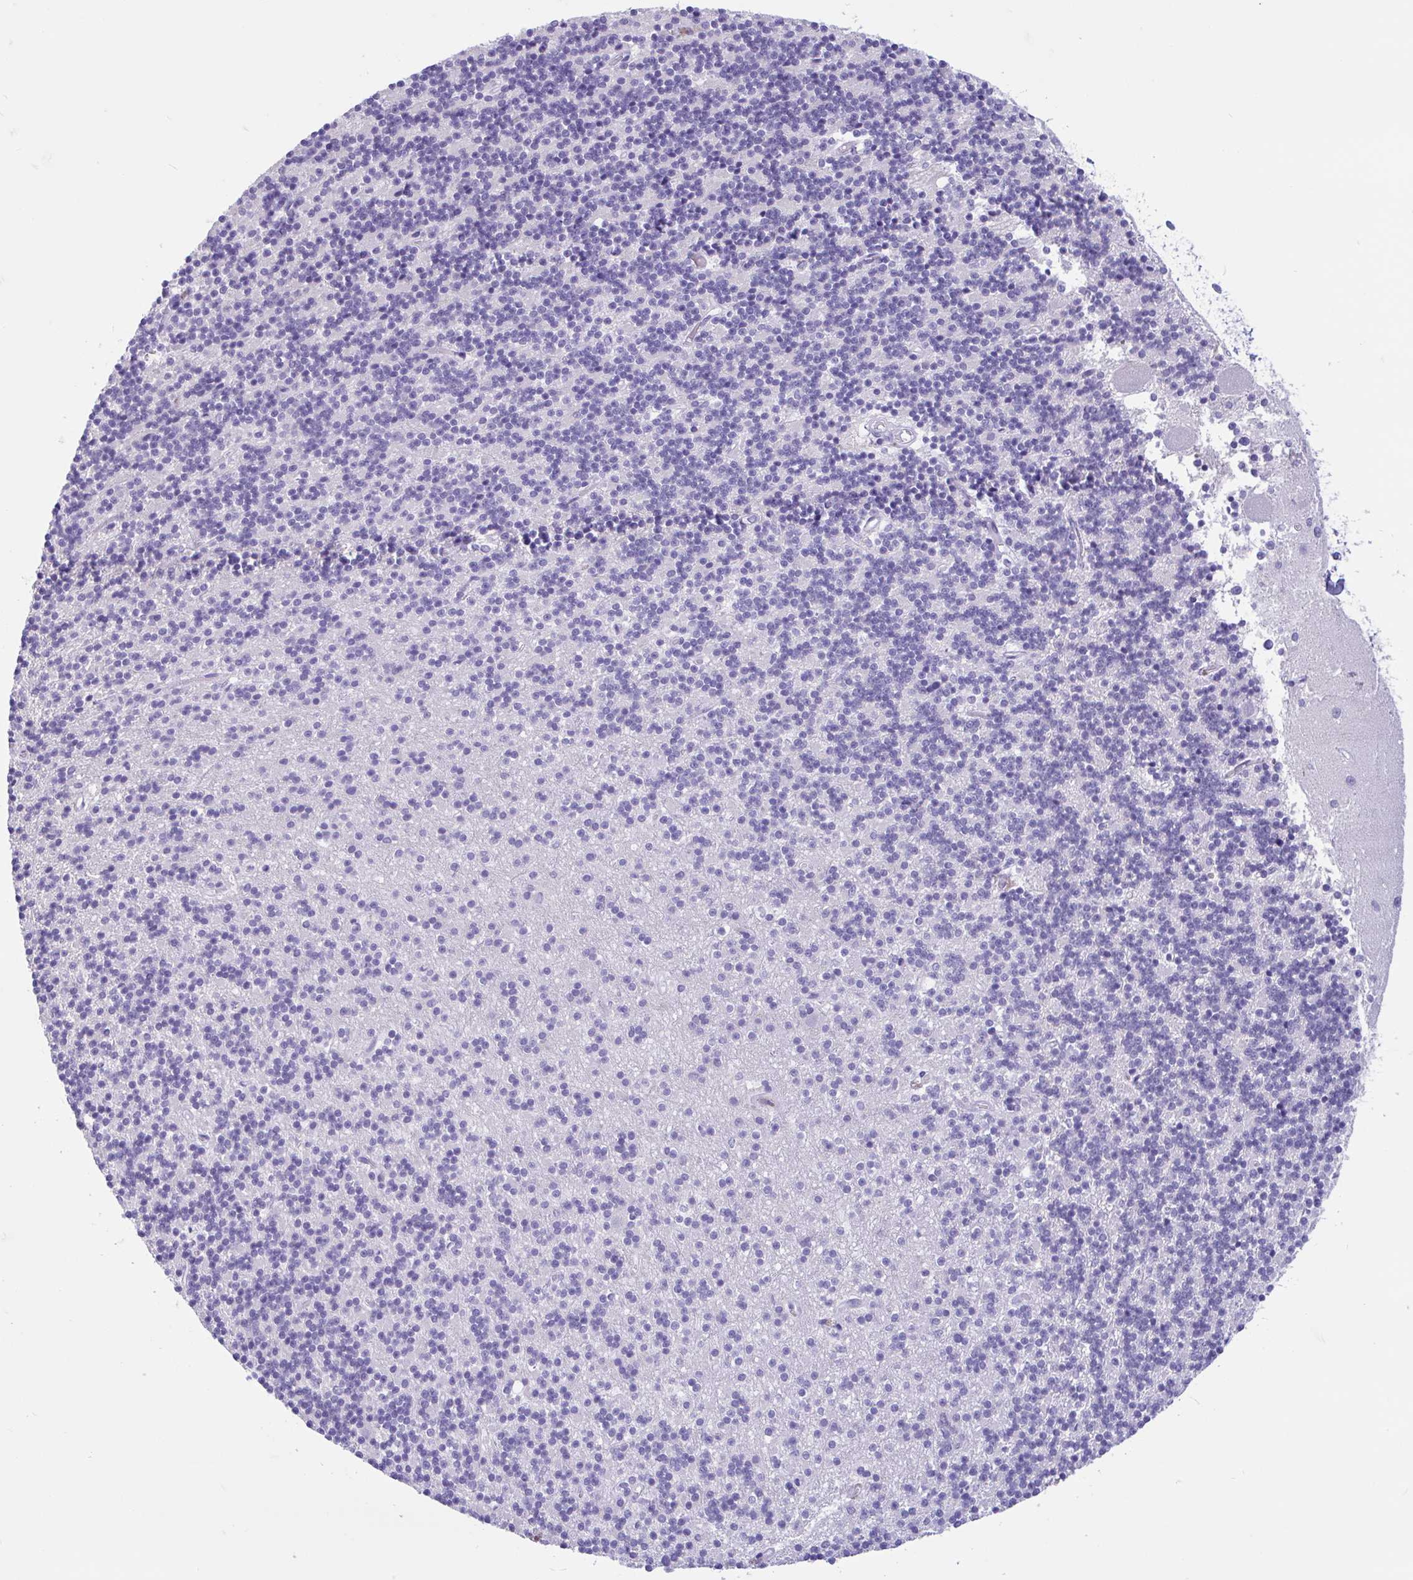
{"staining": {"intensity": "negative", "quantity": "none", "location": "none"}, "tissue": "cerebellum", "cell_type": "Cells in granular layer", "image_type": "normal", "snomed": [{"axis": "morphology", "description": "Normal tissue, NOS"}, {"axis": "topography", "description": "Cerebellum"}], "caption": "The immunohistochemistry (IHC) histopathology image has no significant staining in cells in granular layer of cerebellum. The staining was performed using DAB (3,3'-diaminobenzidine) to visualize the protein expression in brown, while the nuclei were stained in blue with hematoxylin (Magnification: 20x).", "gene": "ZNF319", "patient": {"sex": "male", "age": 54}}